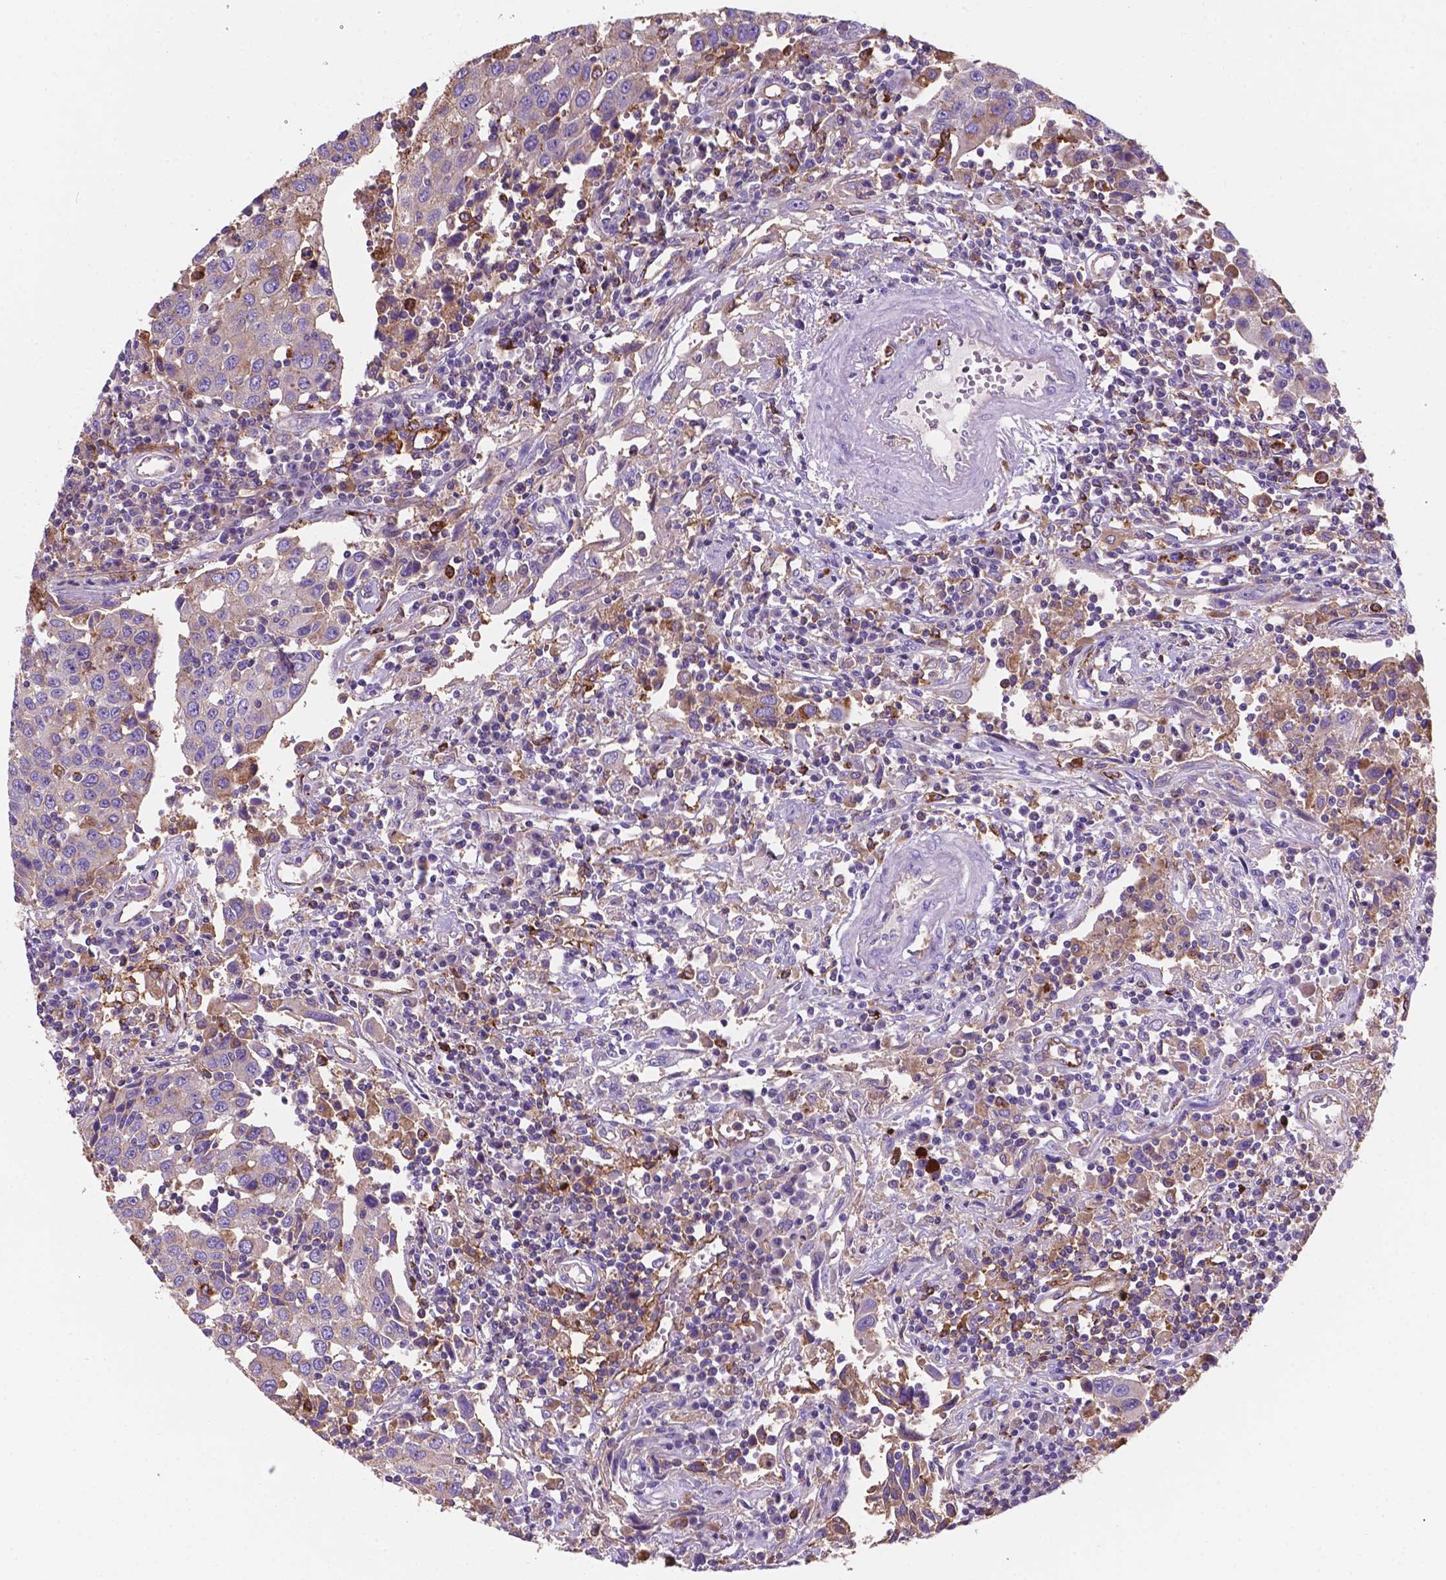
{"staining": {"intensity": "weak", "quantity": "25%-75%", "location": "cytoplasmic/membranous"}, "tissue": "urothelial cancer", "cell_type": "Tumor cells", "image_type": "cancer", "snomed": [{"axis": "morphology", "description": "Urothelial carcinoma, High grade"}, {"axis": "topography", "description": "Urinary bladder"}], "caption": "Immunohistochemical staining of human high-grade urothelial carcinoma reveals low levels of weak cytoplasmic/membranous protein expression in about 25%-75% of tumor cells.", "gene": "MKRN2OS", "patient": {"sex": "female", "age": 85}}